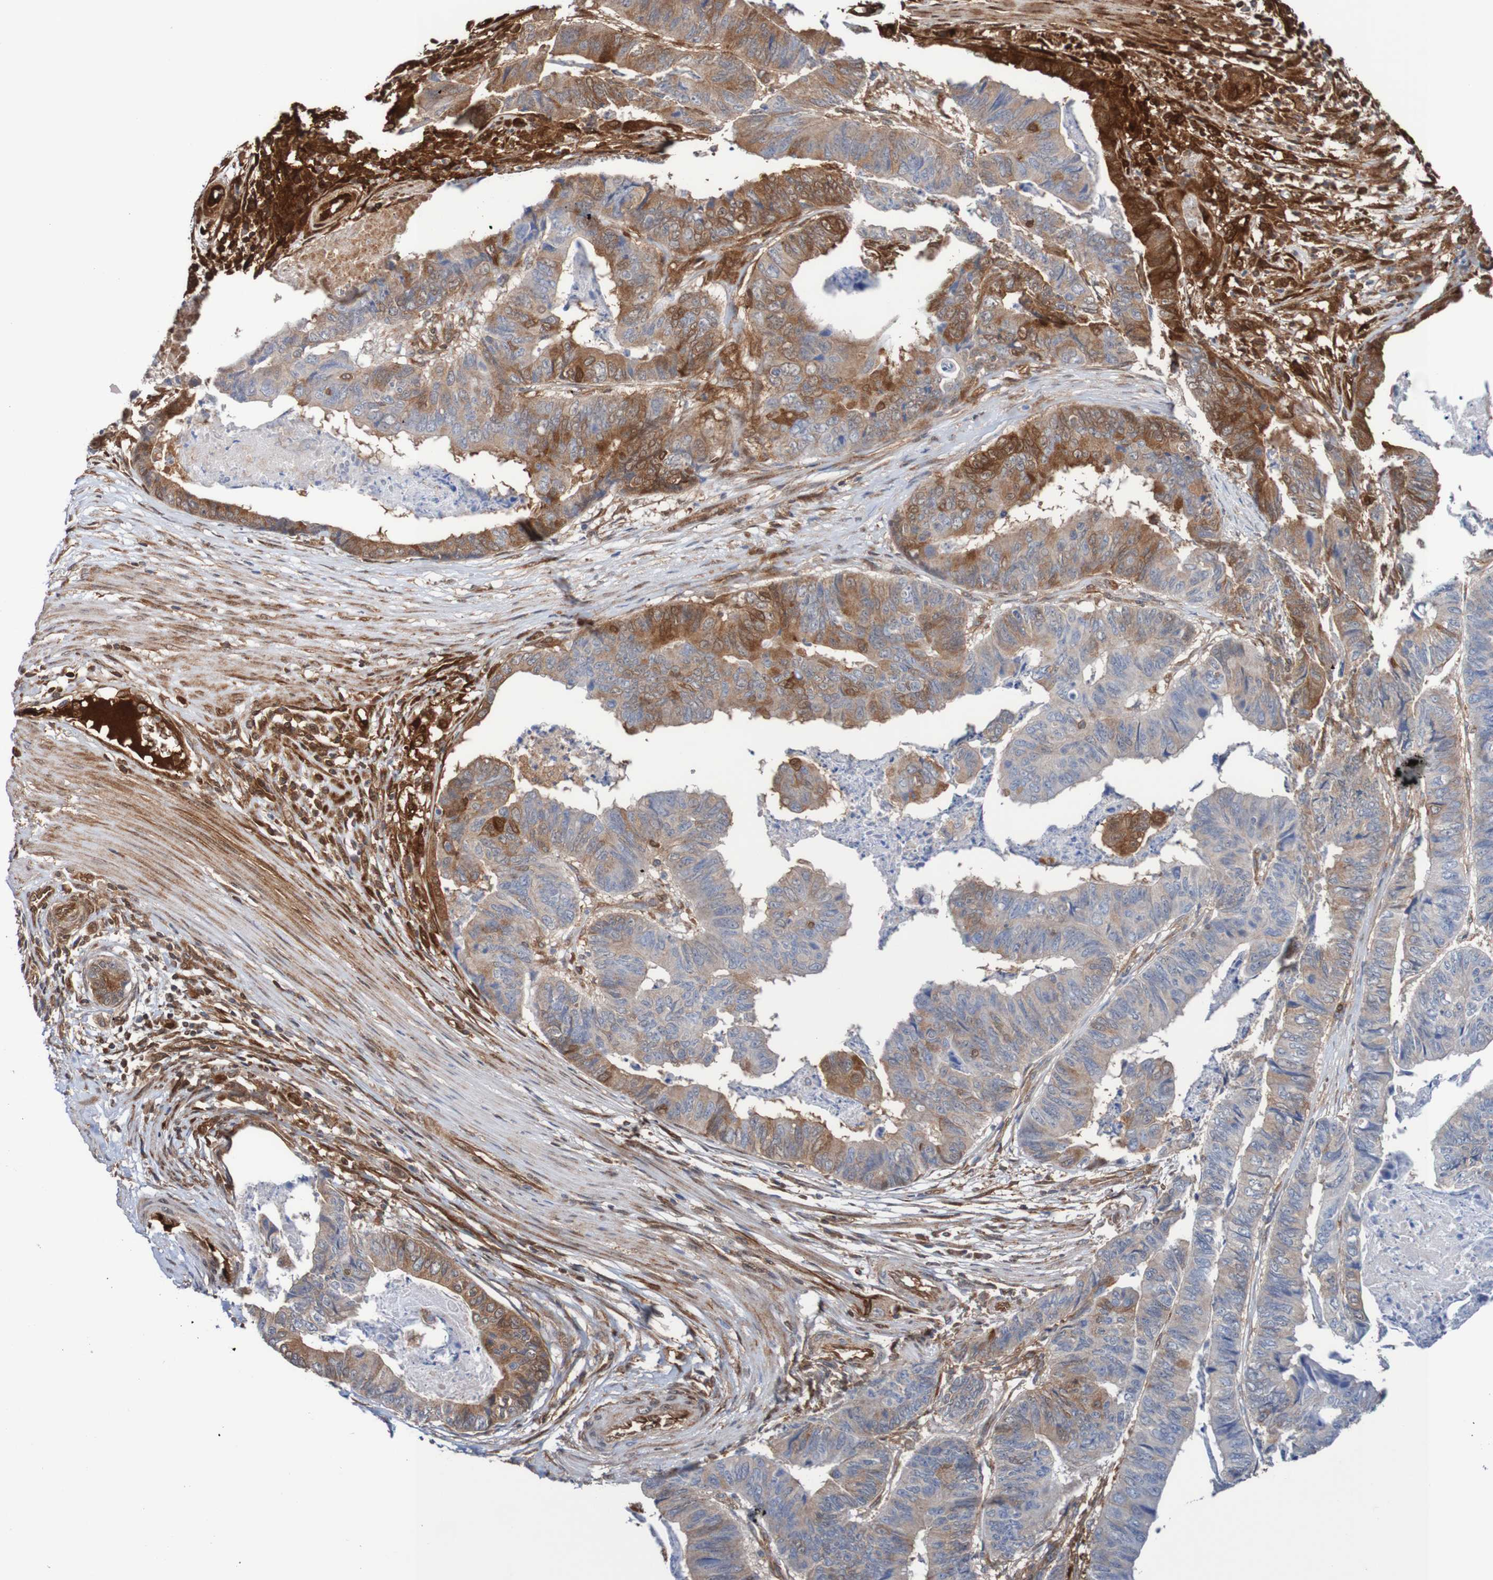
{"staining": {"intensity": "strong", "quantity": "<25%", "location": "cytoplasmic/membranous"}, "tissue": "stomach cancer", "cell_type": "Tumor cells", "image_type": "cancer", "snomed": [{"axis": "morphology", "description": "Adenocarcinoma, NOS"}, {"axis": "topography", "description": "Stomach, lower"}], "caption": "Tumor cells show medium levels of strong cytoplasmic/membranous staining in approximately <25% of cells in stomach cancer (adenocarcinoma).", "gene": "RIGI", "patient": {"sex": "male", "age": 77}}